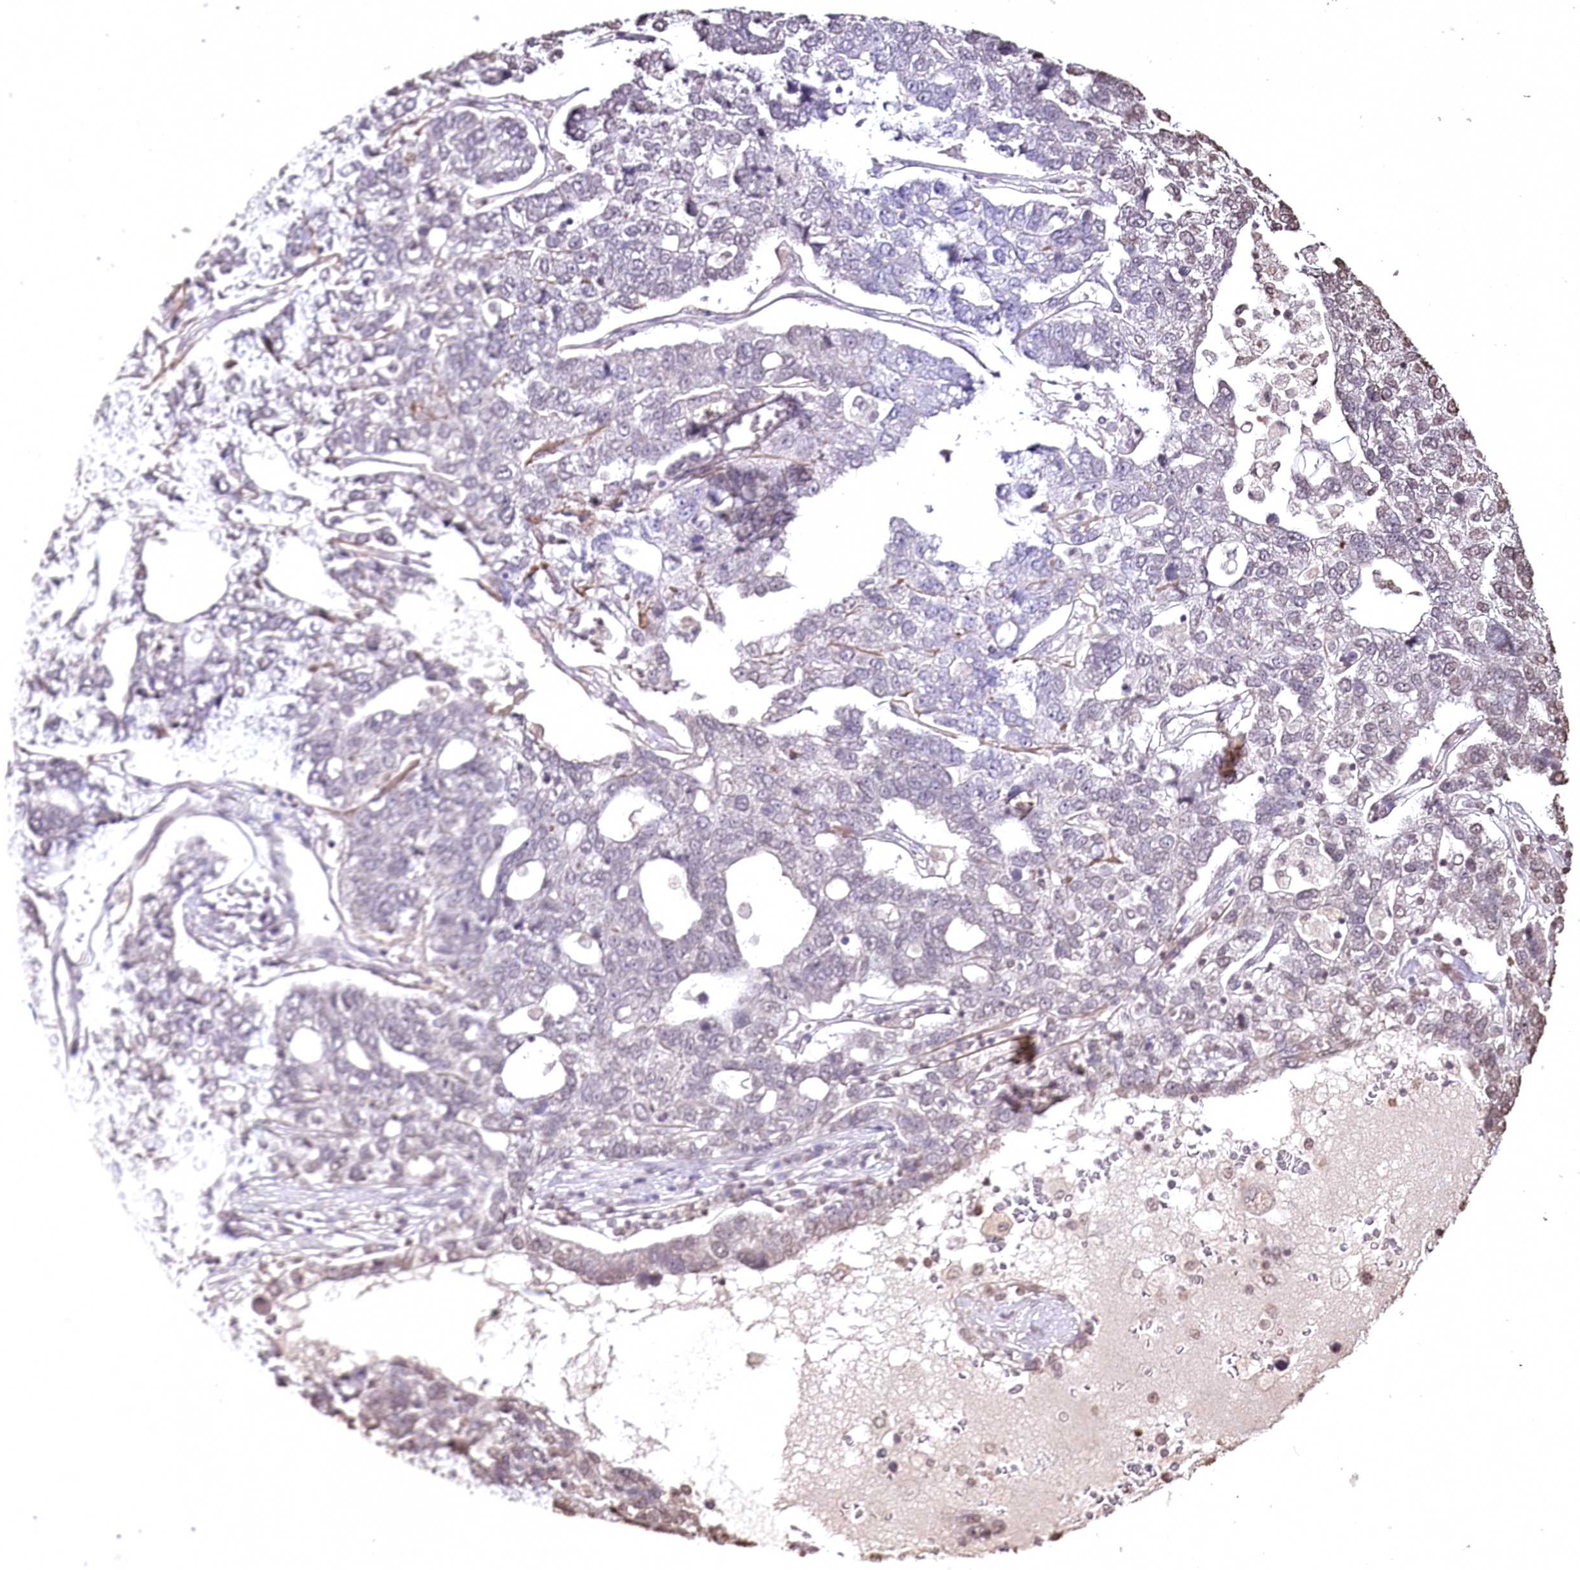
{"staining": {"intensity": "negative", "quantity": "none", "location": "none"}, "tissue": "pancreatic cancer", "cell_type": "Tumor cells", "image_type": "cancer", "snomed": [{"axis": "morphology", "description": "Adenocarcinoma, NOS"}, {"axis": "topography", "description": "Pancreas"}], "caption": "Immunohistochemistry photomicrograph of neoplastic tissue: human pancreatic cancer (adenocarcinoma) stained with DAB demonstrates no significant protein staining in tumor cells.", "gene": "DMXL1", "patient": {"sex": "female", "age": 61}}